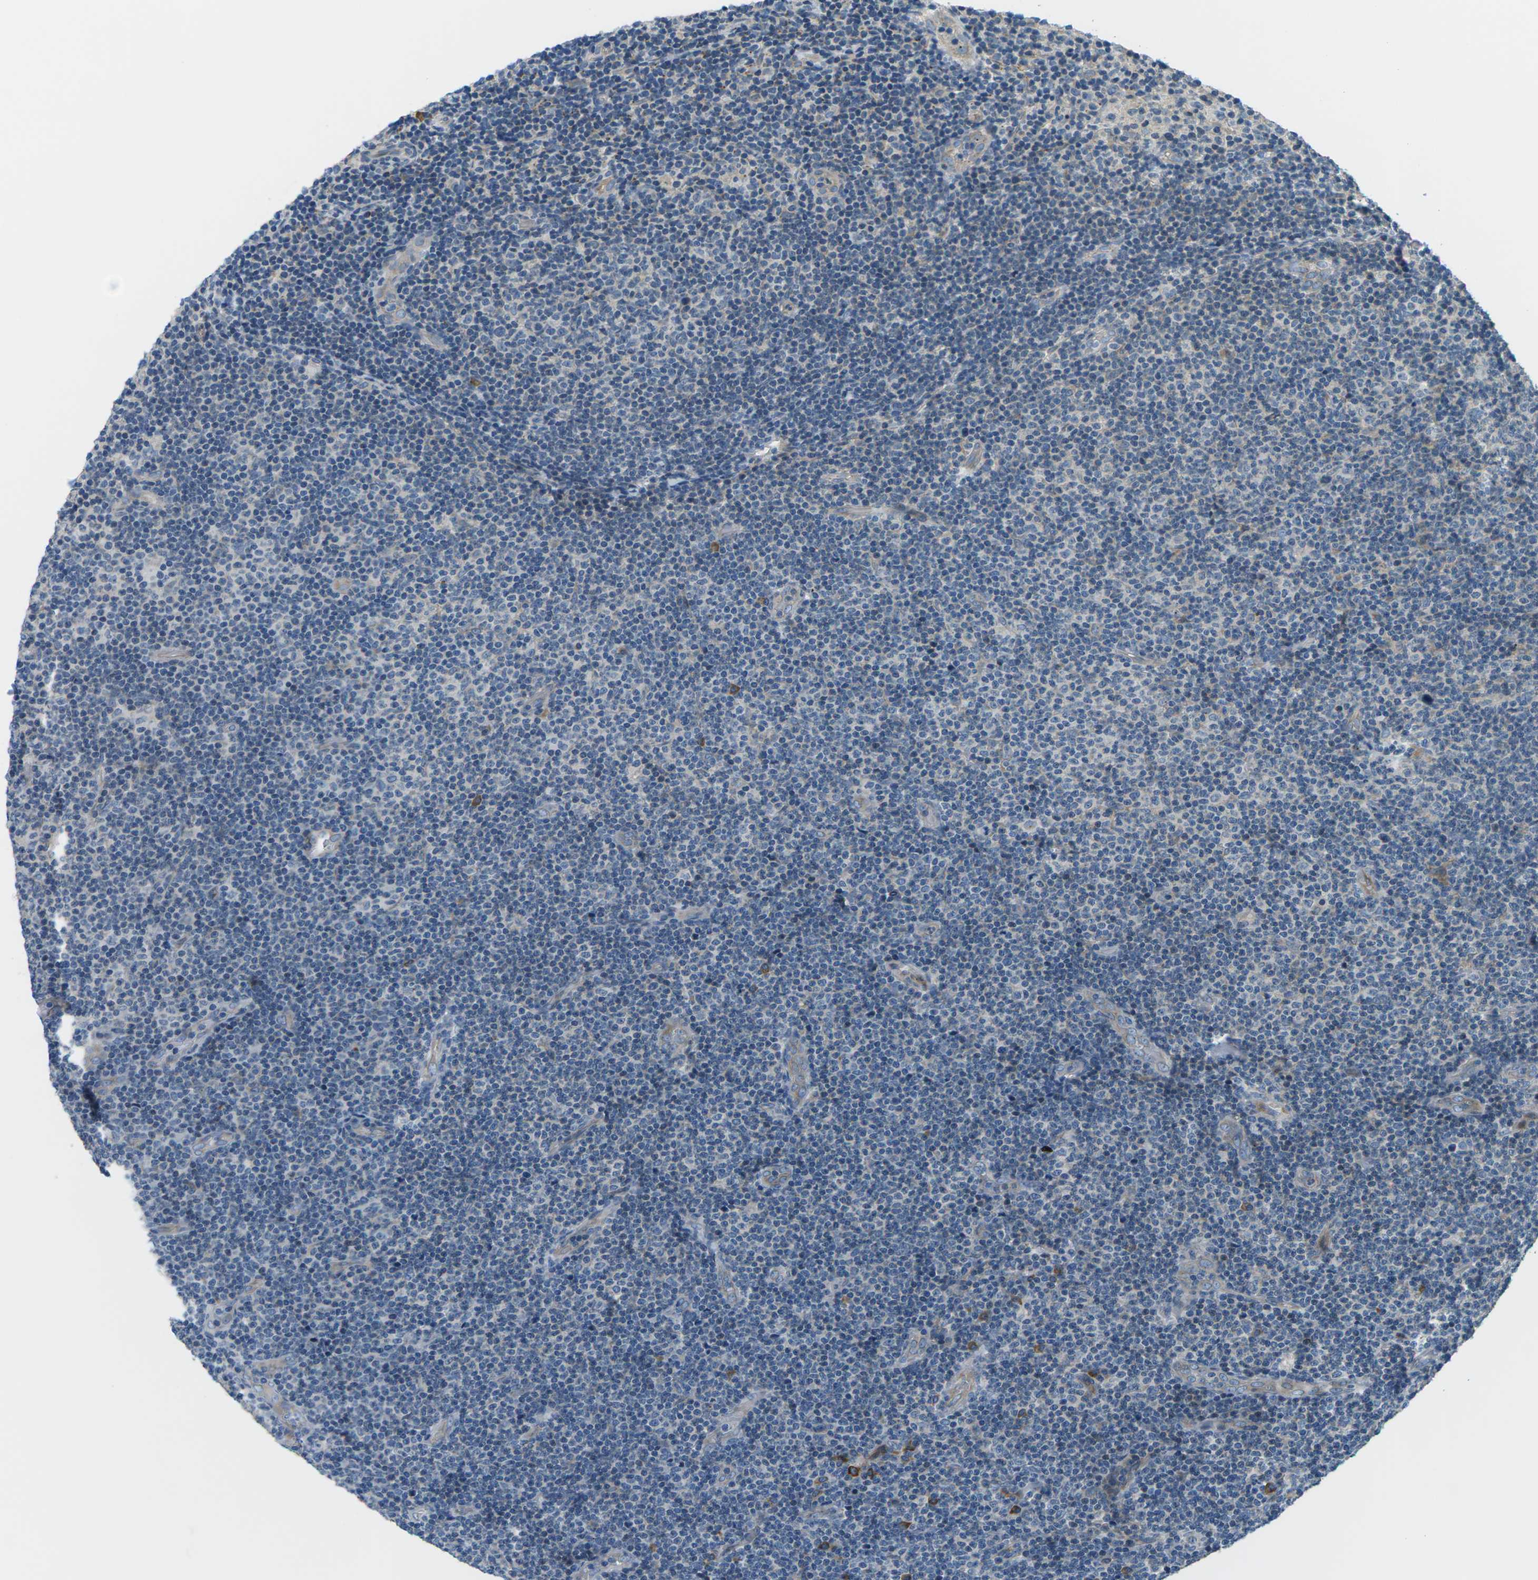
{"staining": {"intensity": "negative", "quantity": "none", "location": "none"}, "tissue": "lymphoma", "cell_type": "Tumor cells", "image_type": "cancer", "snomed": [{"axis": "morphology", "description": "Malignant lymphoma, non-Hodgkin's type, Low grade"}, {"axis": "topography", "description": "Lymph node"}], "caption": "Tumor cells show no significant protein positivity in lymphoma. (Brightfield microscopy of DAB immunohistochemistry at high magnification).", "gene": "SLC13A3", "patient": {"sex": "male", "age": 83}}